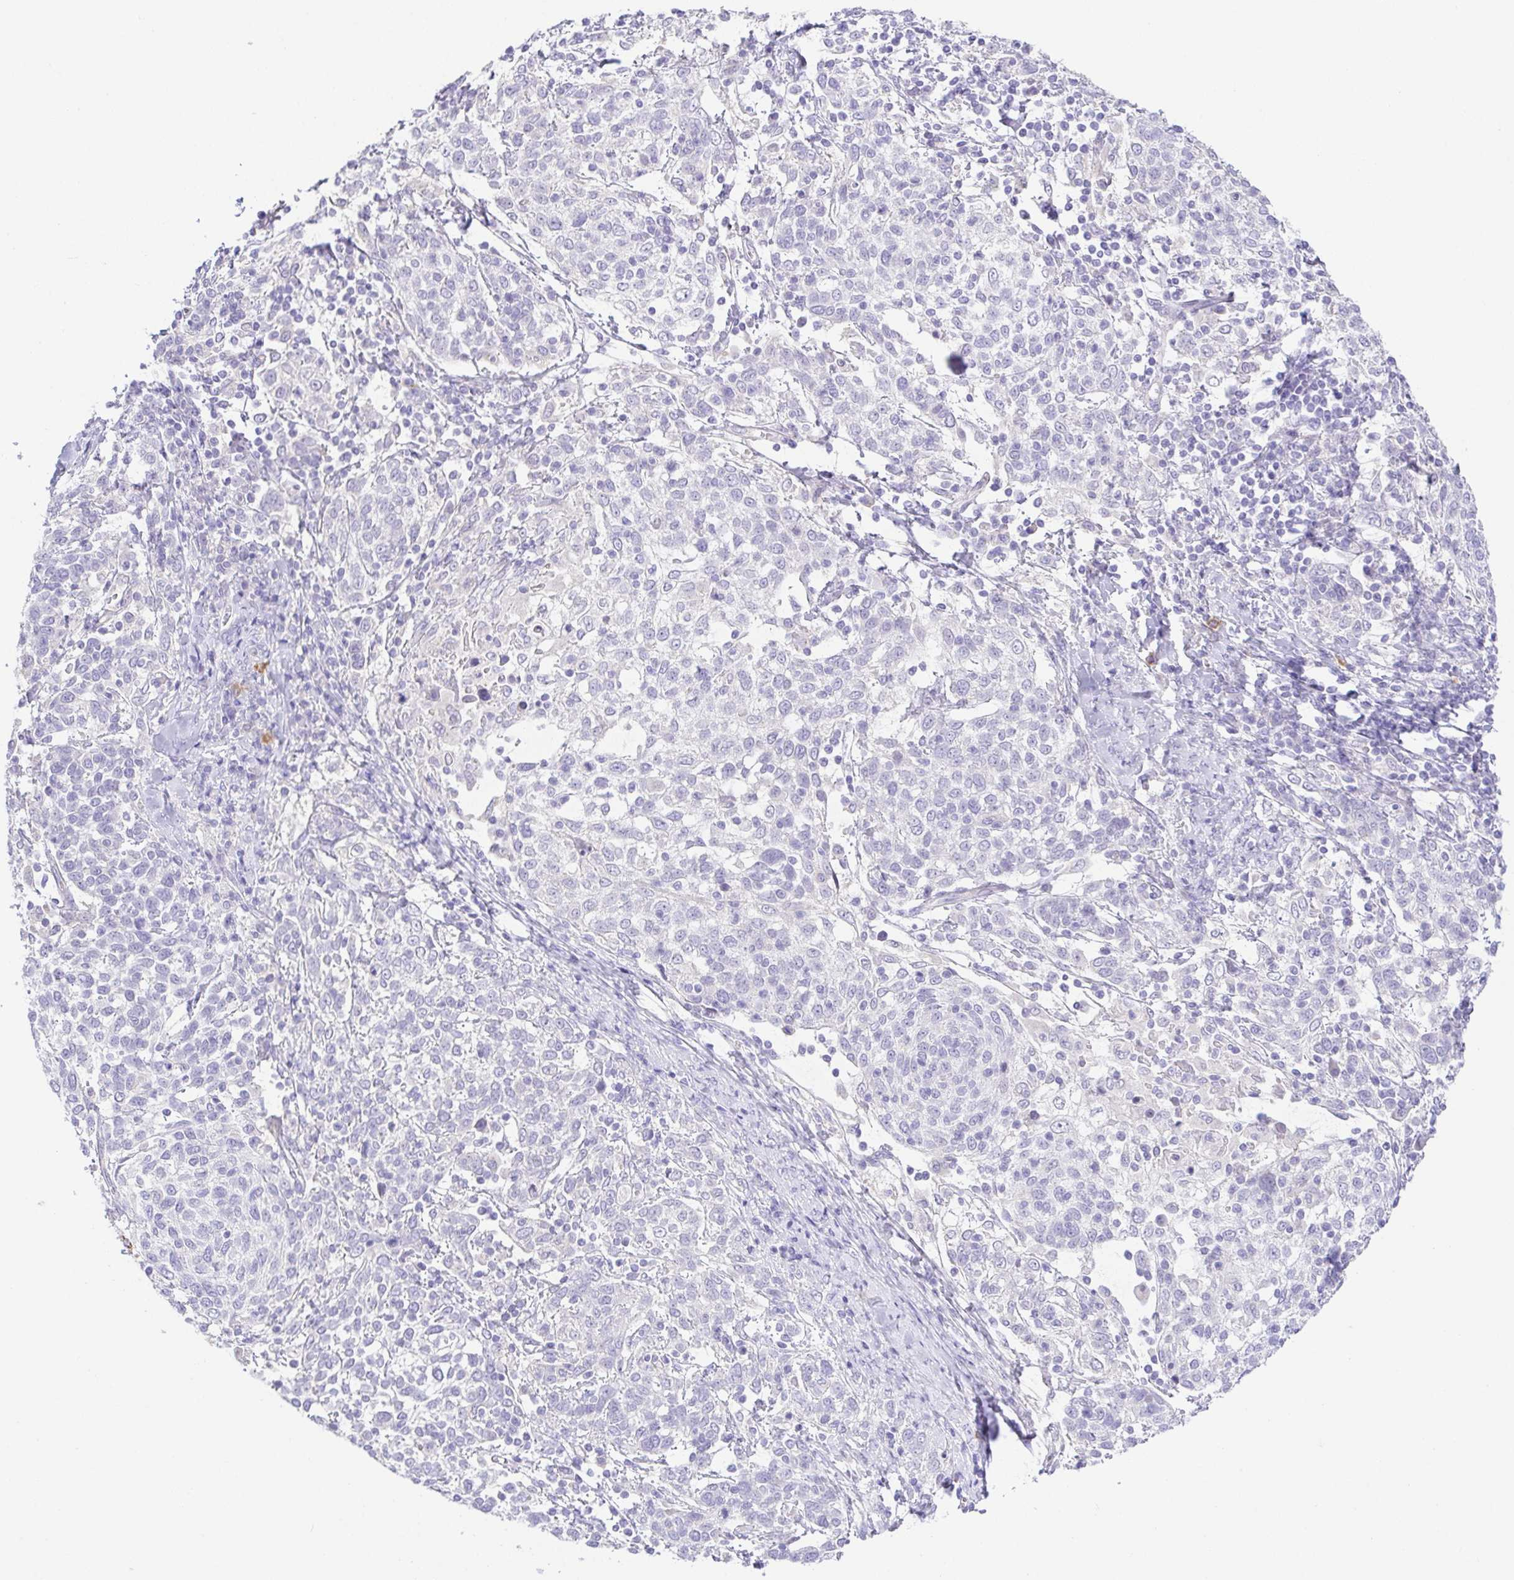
{"staining": {"intensity": "negative", "quantity": "none", "location": "none"}, "tissue": "cervical cancer", "cell_type": "Tumor cells", "image_type": "cancer", "snomed": [{"axis": "morphology", "description": "Squamous cell carcinoma, NOS"}, {"axis": "topography", "description": "Cervix"}], "caption": "There is no significant staining in tumor cells of cervical squamous cell carcinoma. Brightfield microscopy of immunohistochemistry (IHC) stained with DAB (brown) and hematoxylin (blue), captured at high magnification.", "gene": "KRTDAP", "patient": {"sex": "female", "age": 61}}